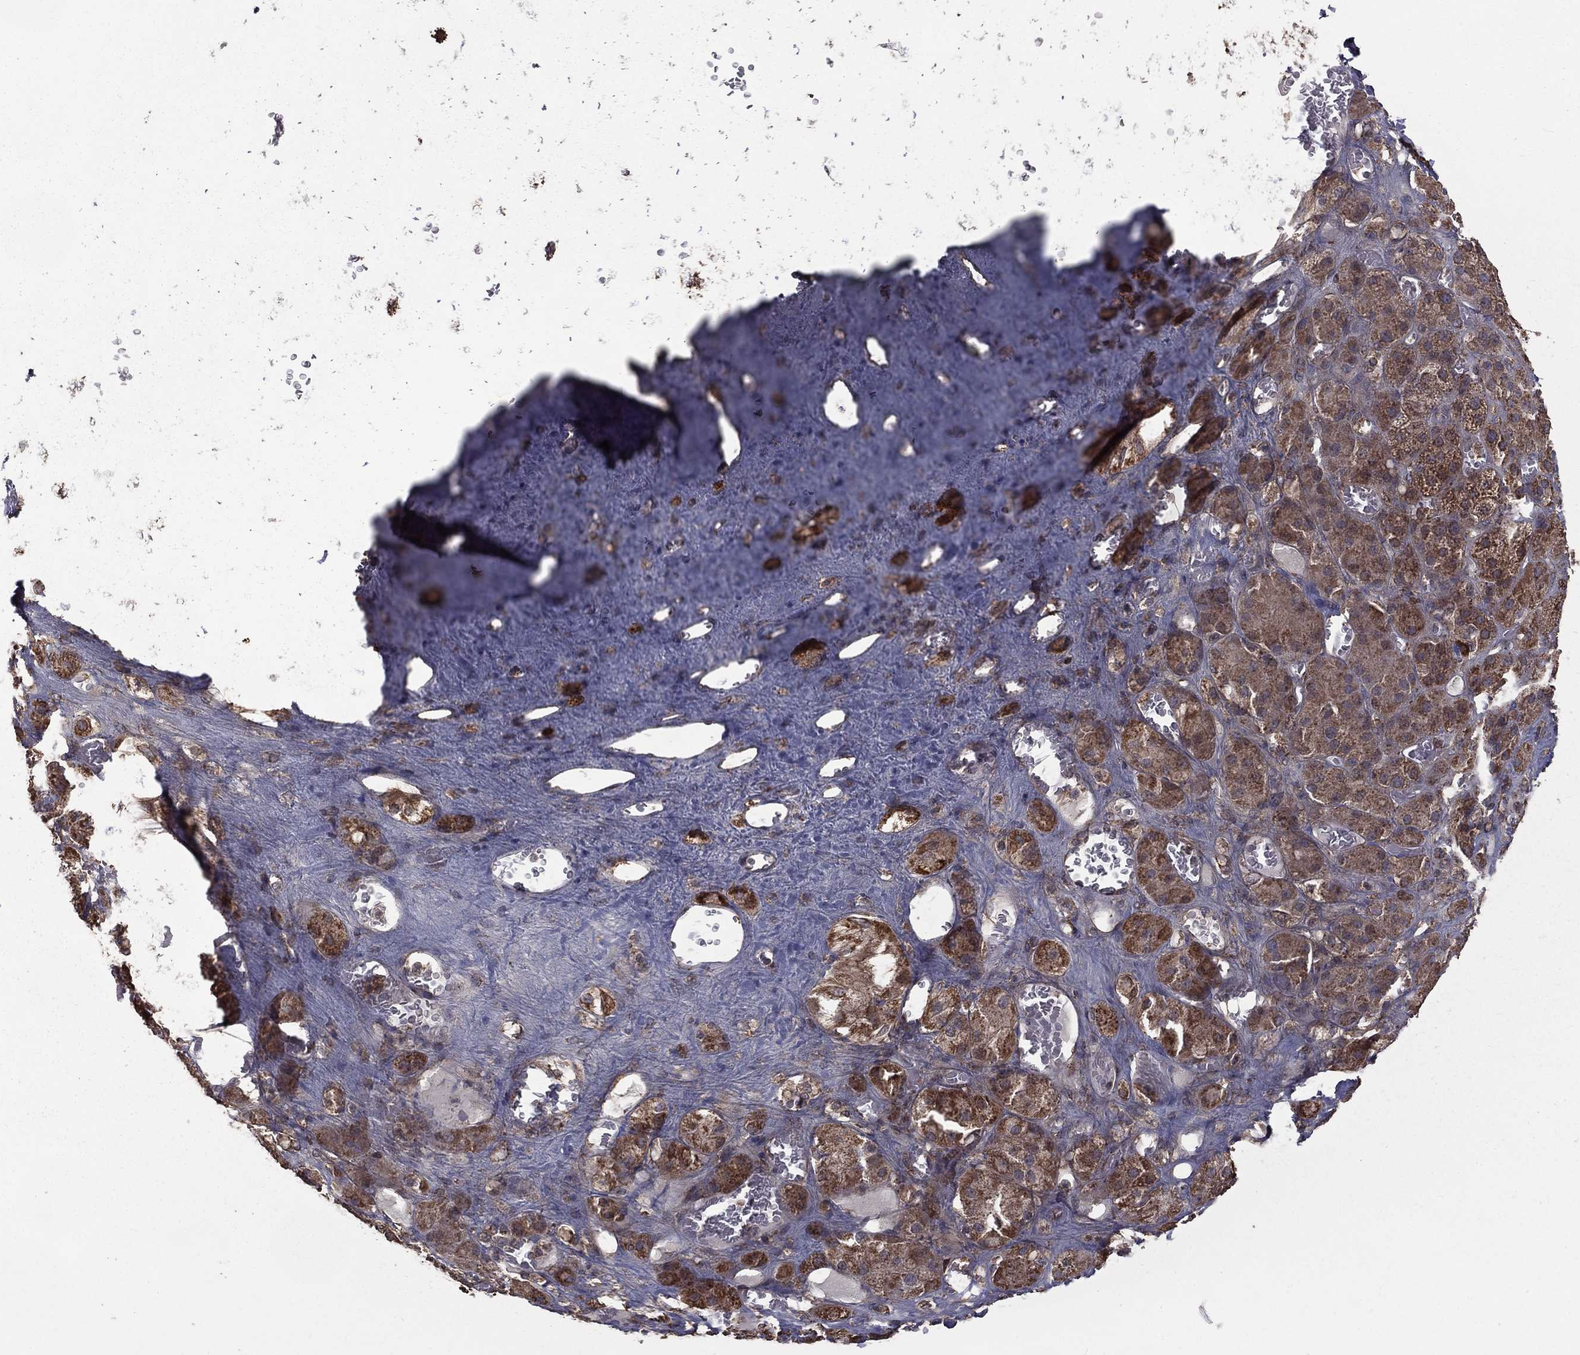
{"staining": {"intensity": "strong", "quantity": ">75%", "location": "cytoplasmic/membranous"}, "tissue": "adrenal gland", "cell_type": "Glandular cells", "image_type": "normal", "snomed": [{"axis": "morphology", "description": "Normal tissue, NOS"}, {"axis": "topography", "description": "Adrenal gland"}], "caption": "About >75% of glandular cells in benign human adrenal gland exhibit strong cytoplasmic/membranous protein expression as visualized by brown immunohistochemical staining.", "gene": "OLFML1", "patient": {"sex": "male", "age": 70}}